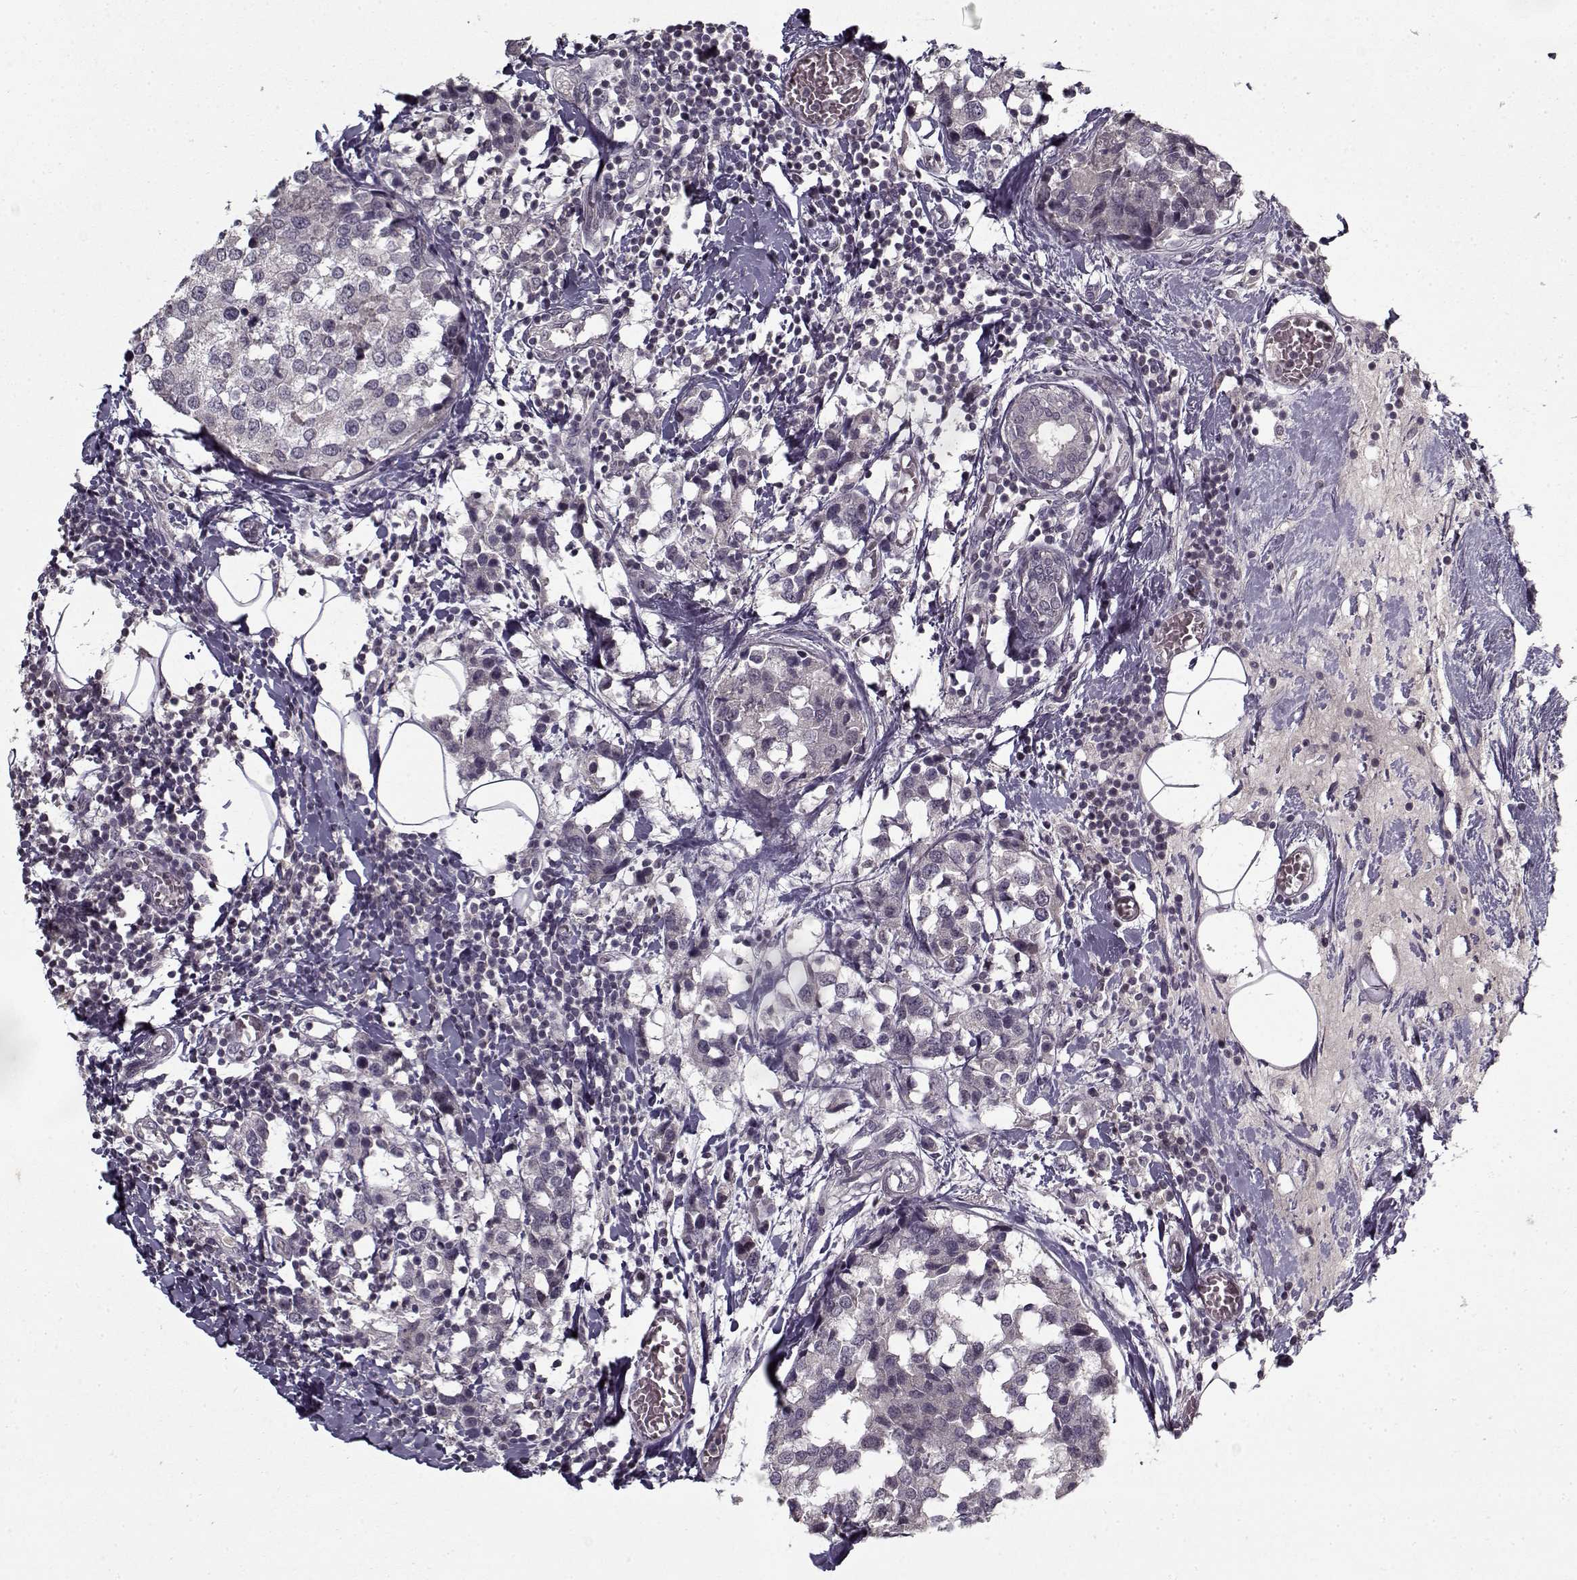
{"staining": {"intensity": "negative", "quantity": "none", "location": "none"}, "tissue": "breast cancer", "cell_type": "Tumor cells", "image_type": "cancer", "snomed": [{"axis": "morphology", "description": "Lobular carcinoma"}, {"axis": "topography", "description": "Breast"}], "caption": "There is no significant expression in tumor cells of breast cancer. The staining was performed using DAB (3,3'-diaminobenzidine) to visualize the protein expression in brown, while the nuclei were stained in blue with hematoxylin (Magnification: 20x).", "gene": "LAMA2", "patient": {"sex": "female", "age": 59}}